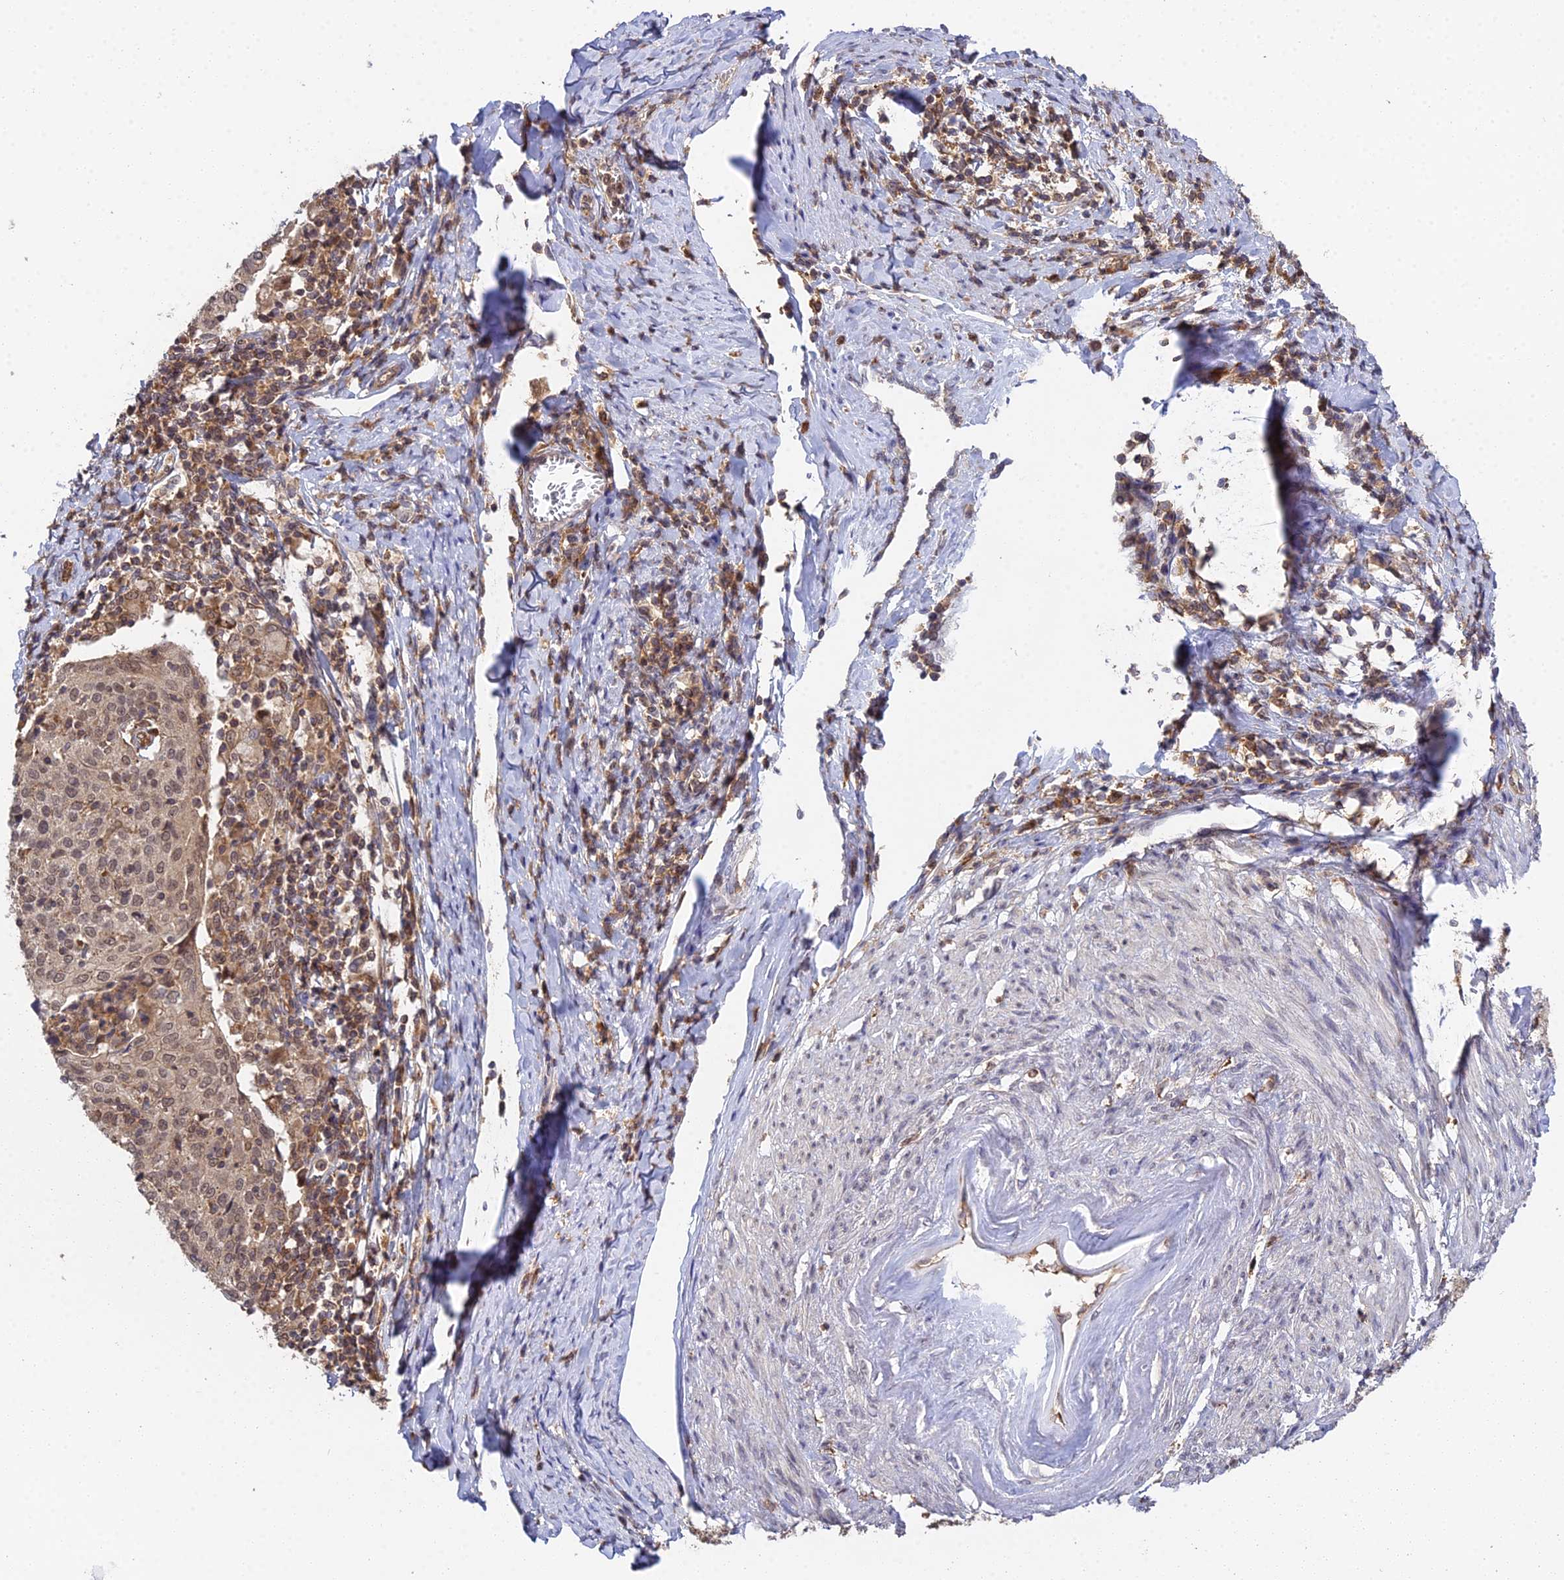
{"staining": {"intensity": "moderate", "quantity": ">75%", "location": "nuclear"}, "tissue": "cervical cancer", "cell_type": "Tumor cells", "image_type": "cancer", "snomed": [{"axis": "morphology", "description": "Squamous cell carcinoma, NOS"}, {"axis": "topography", "description": "Cervix"}], "caption": "Moderate nuclear positivity is seen in approximately >75% of tumor cells in squamous cell carcinoma (cervical). The staining is performed using DAB brown chromogen to label protein expression. The nuclei are counter-stained blue using hematoxylin.", "gene": "TPRX1", "patient": {"sex": "female", "age": 52}}